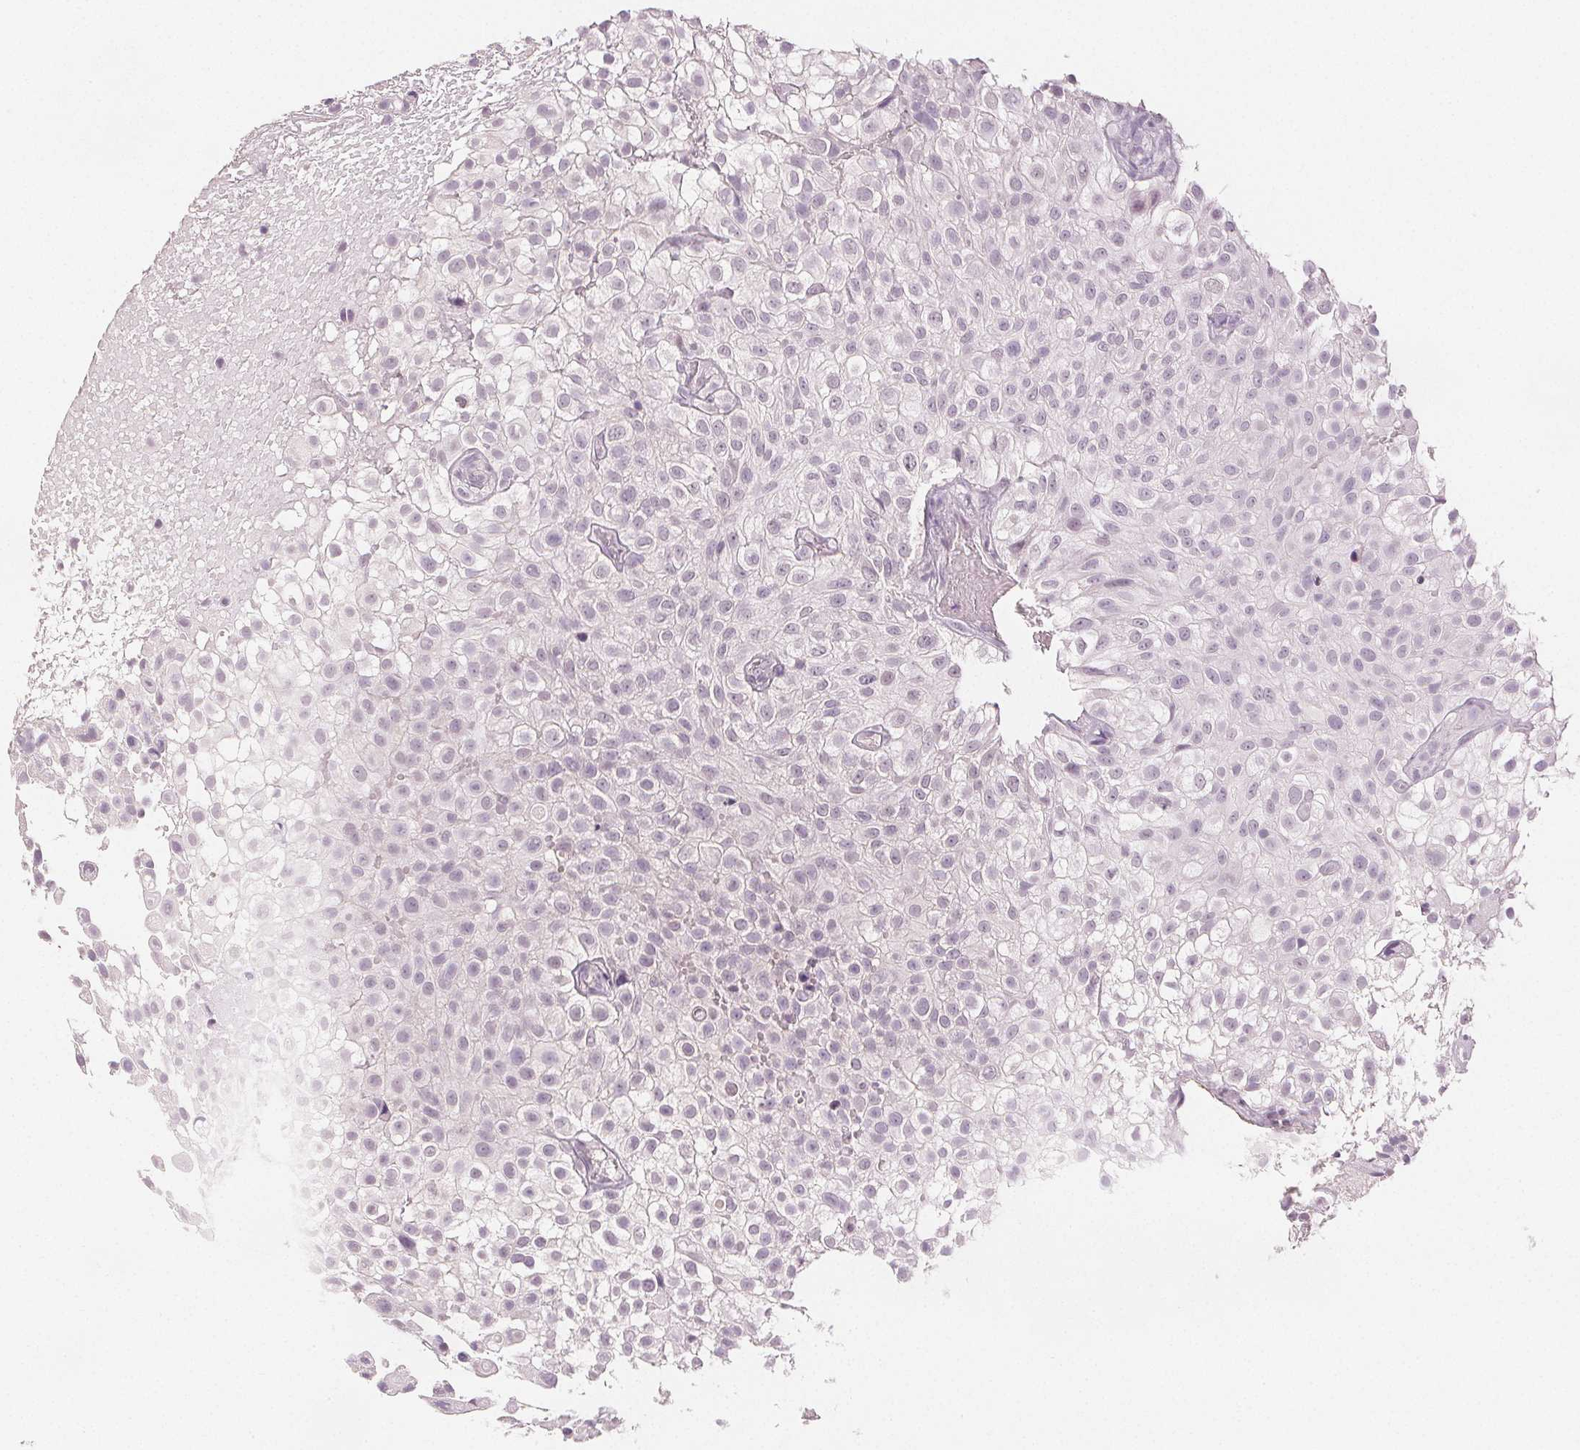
{"staining": {"intensity": "negative", "quantity": "none", "location": "none"}, "tissue": "urothelial cancer", "cell_type": "Tumor cells", "image_type": "cancer", "snomed": [{"axis": "morphology", "description": "Urothelial carcinoma, High grade"}, {"axis": "topography", "description": "Urinary bladder"}], "caption": "The image displays no staining of tumor cells in urothelial carcinoma (high-grade). (Brightfield microscopy of DAB immunohistochemistry at high magnification).", "gene": "SCGN", "patient": {"sex": "male", "age": 56}}